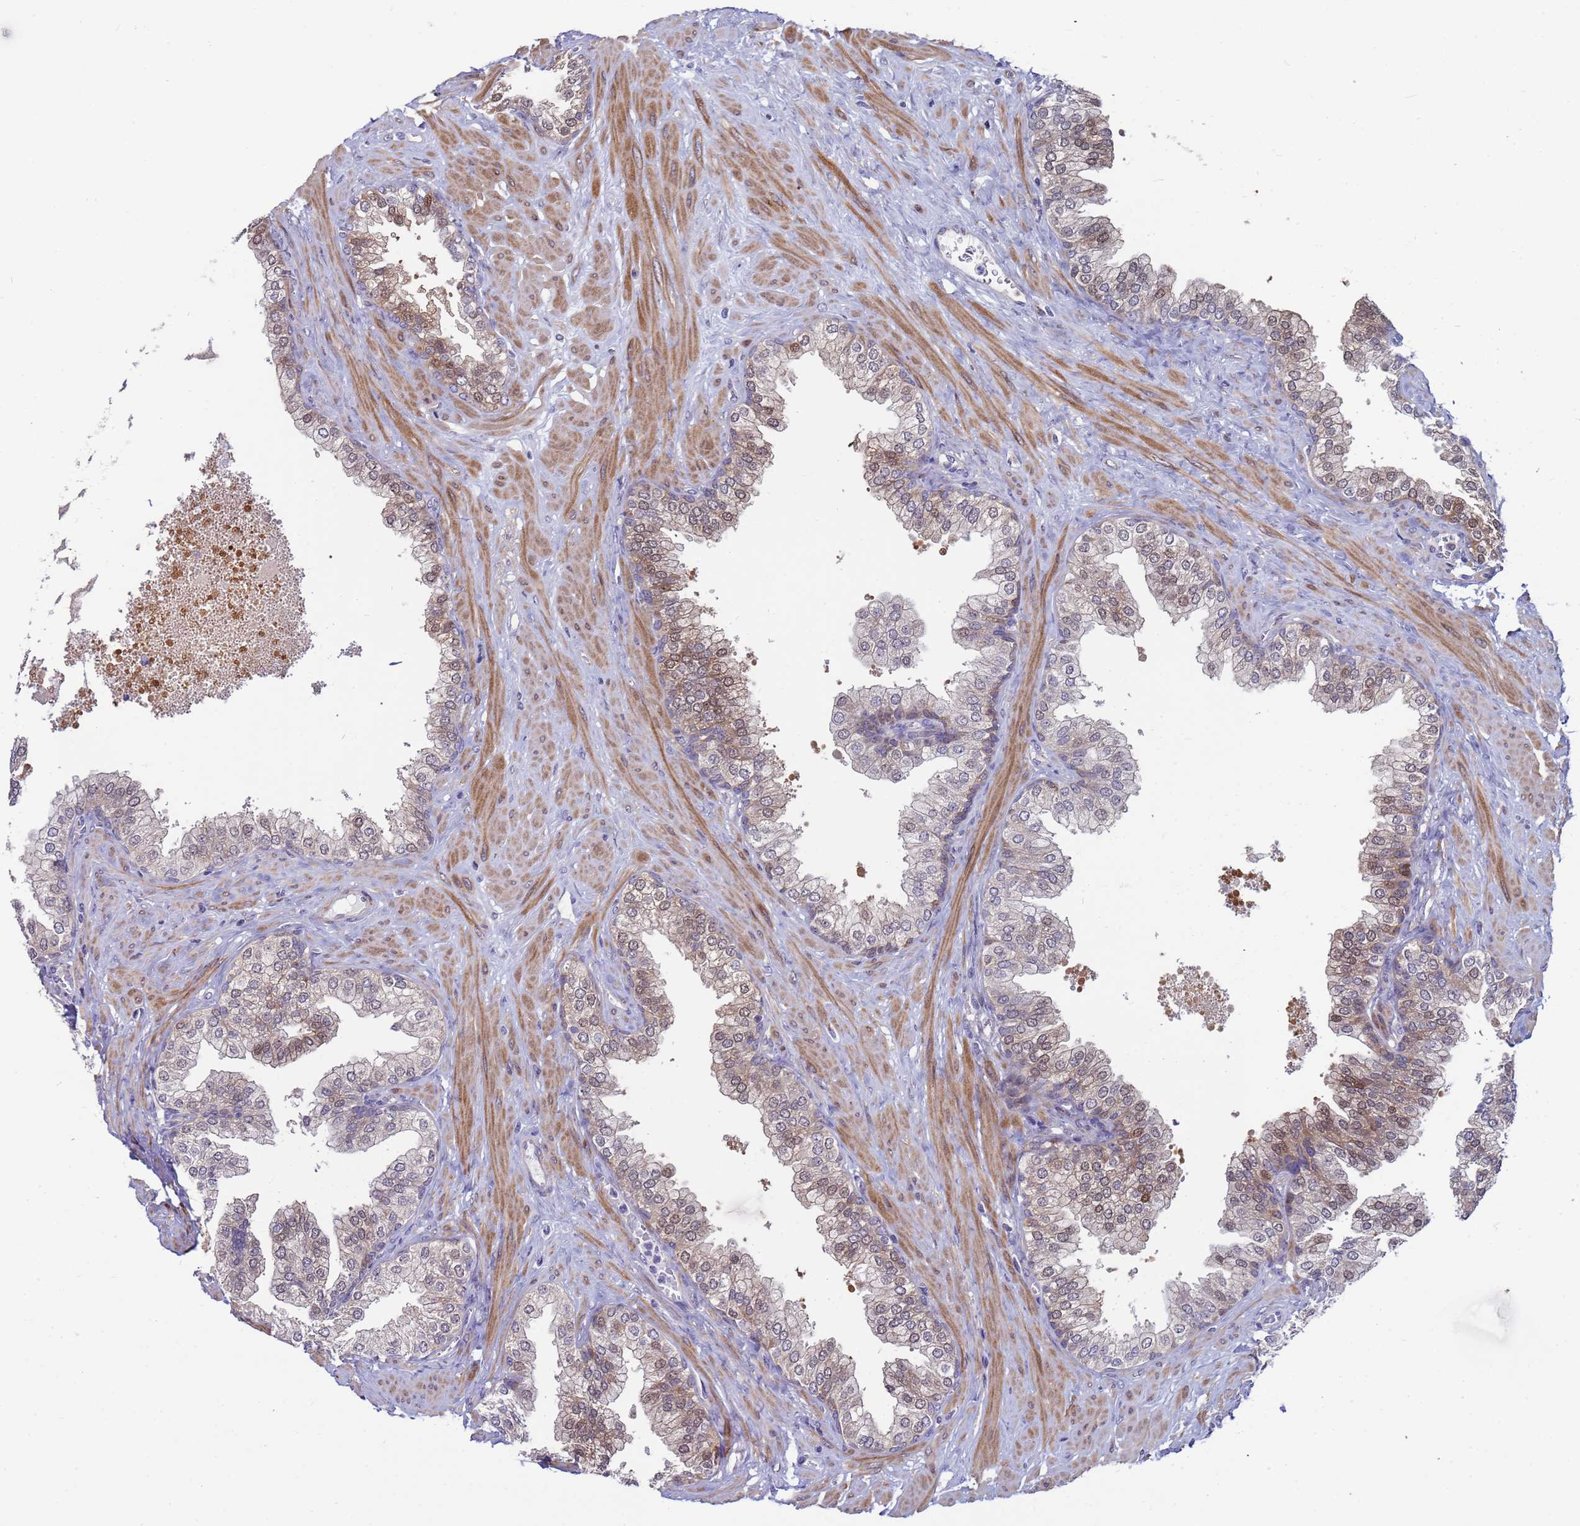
{"staining": {"intensity": "moderate", "quantity": "<25%", "location": "cytoplasmic/membranous,nuclear"}, "tissue": "prostate", "cell_type": "Glandular cells", "image_type": "normal", "snomed": [{"axis": "morphology", "description": "Normal tissue, NOS"}, {"axis": "morphology", "description": "Urothelial carcinoma, Low grade"}, {"axis": "topography", "description": "Urinary bladder"}, {"axis": "topography", "description": "Prostate"}], "caption": "High-magnification brightfield microscopy of normal prostate stained with DAB (3,3'-diaminobenzidine) (brown) and counterstained with hematoxylin (blue). glandular cells exhibit moderate cytoplasmic/membranous,nuclear expression is appreciated in about<25% of cells.", "gene": "ENOSF1", "patient": {"sex": "male", "age": 60}}